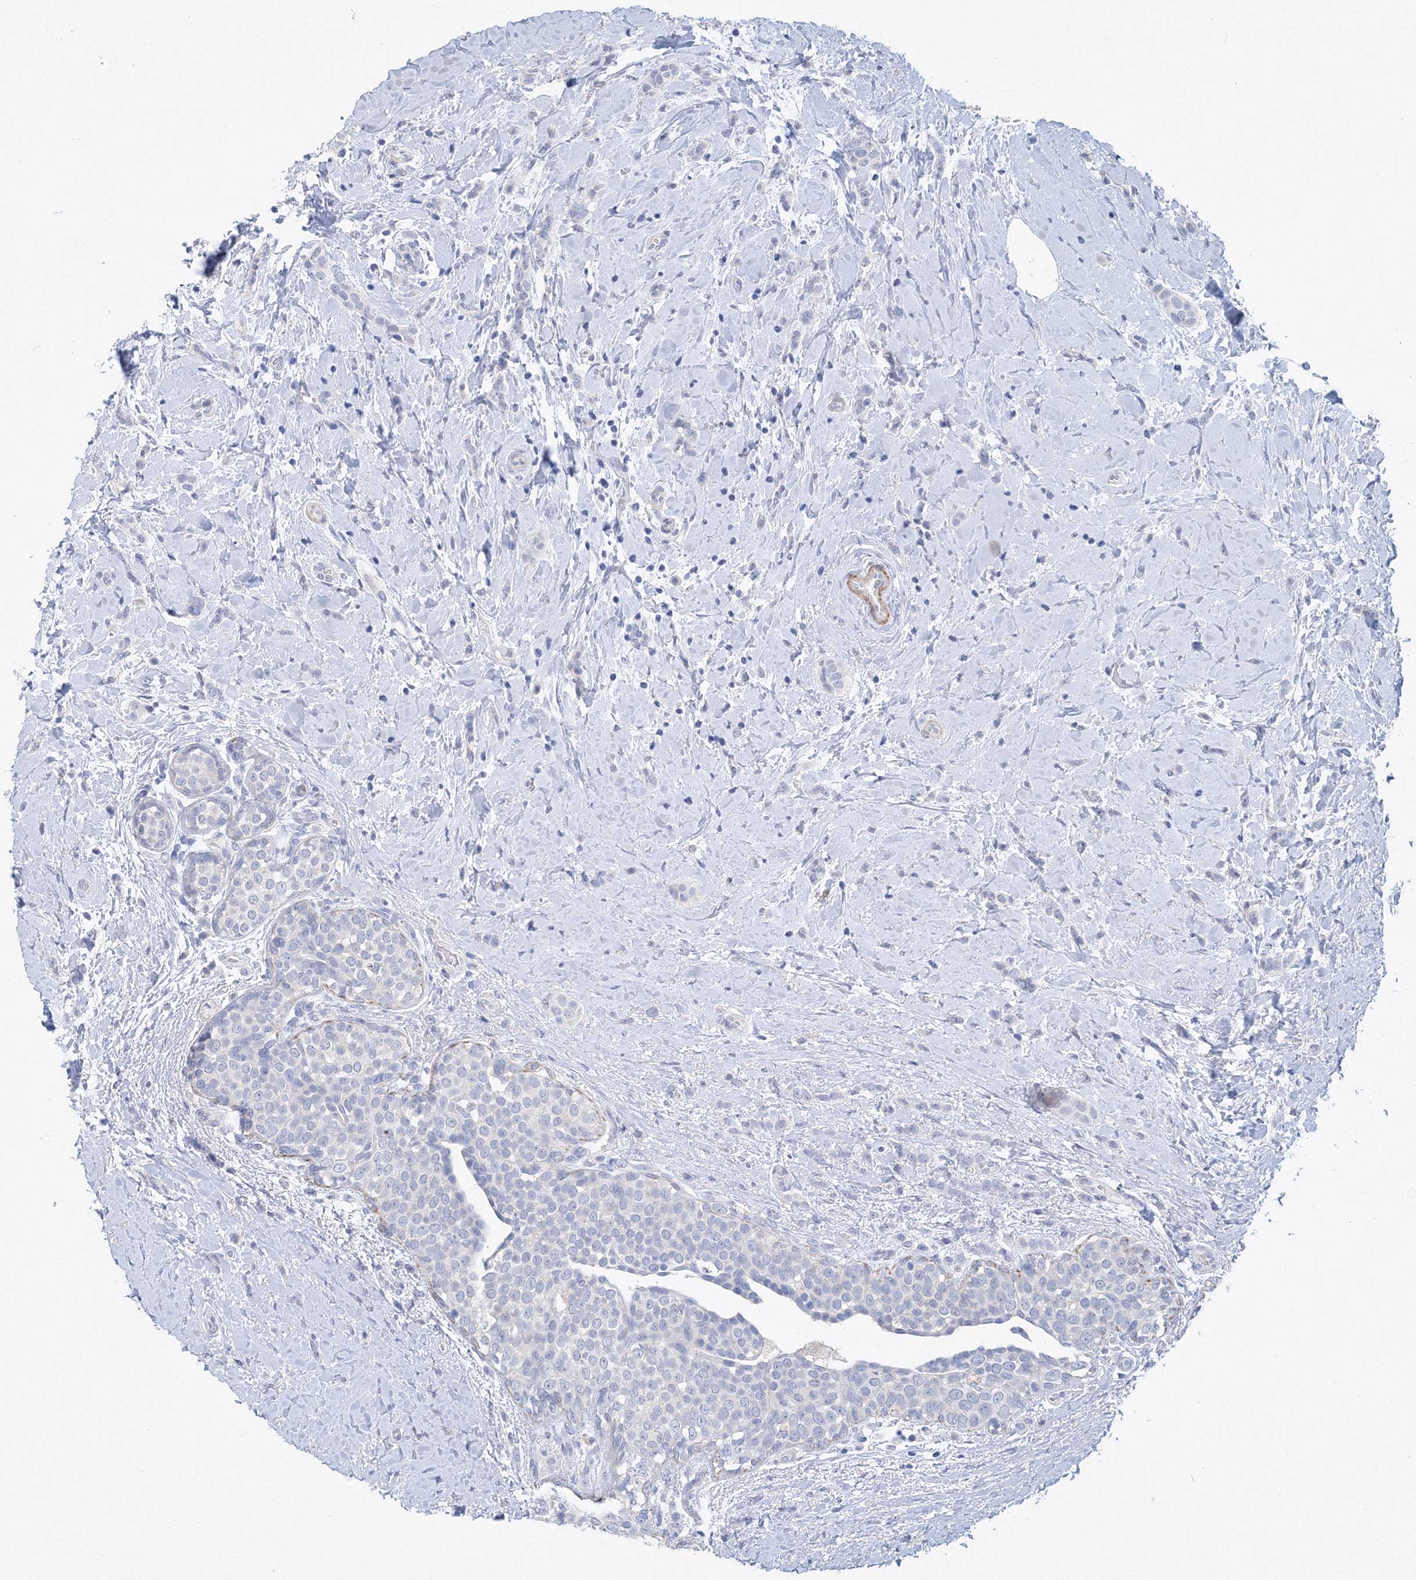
{"staining": {"intensity": "negative", "quantity": "none", "location": "none"}, "tissue": "breast cancer", "cell_type": "Tumor cells", "image_type": "cancer", "snomed": [{"axis": "morphology", "description": "Lobular carcinoma, in situ"}, {"axis": "morphology", "description": "Lobular carcinoma"}, {"axis": "topography", "description": "Breast"}], "caption": "An immunohistochemistry (IHC) histopathology image of lobular carcinoma in situ (breast) is shown. There is no staining in tumor cells of lobular carcinoma in situ (breast).", "gene": "OSBPL6", "patient": {"sex": "female", "age": 41}}